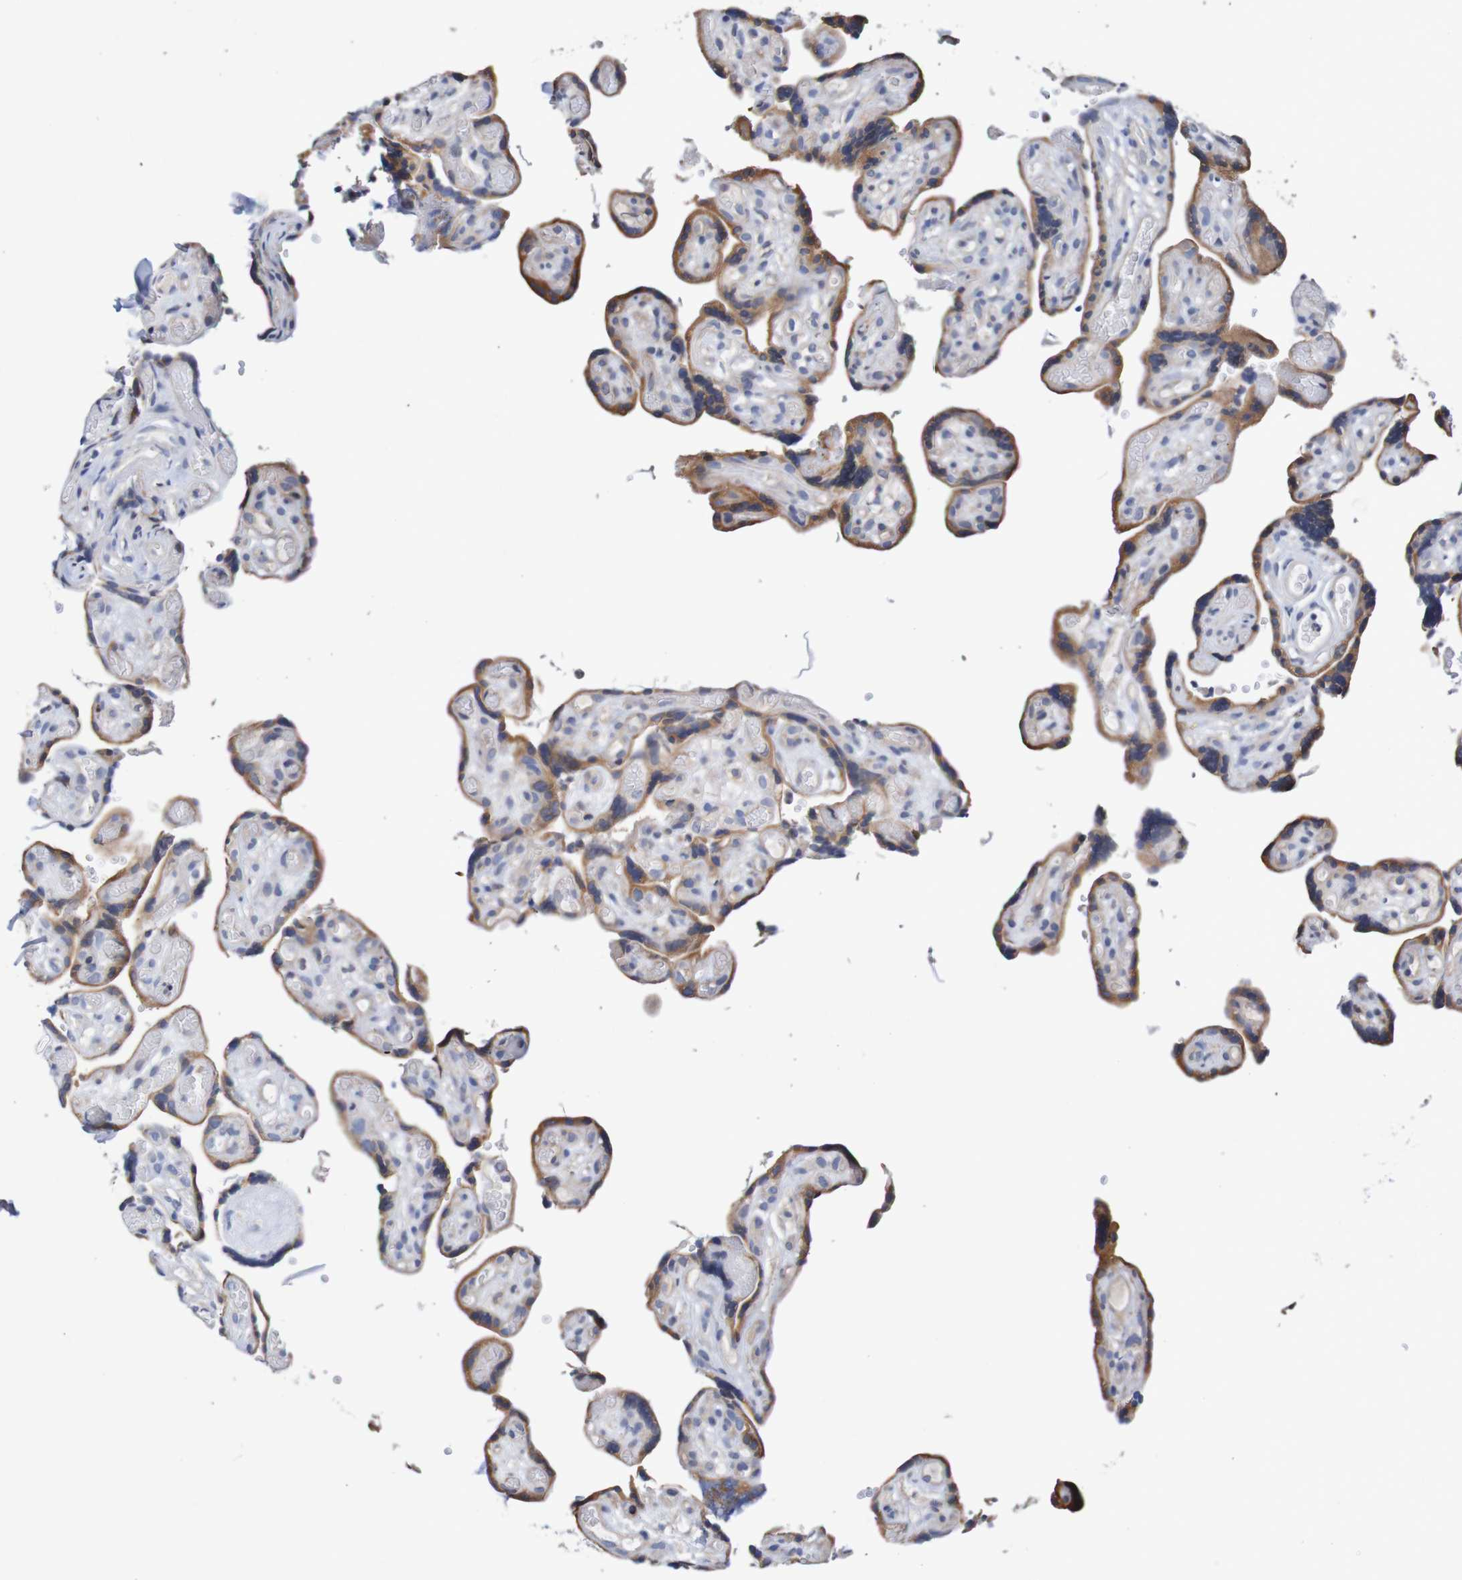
{"staining": {"intensity": "weak", "quantity": ">75%", "location": "cytoplasmic/membranous"}, "tissue": "placenta", "cell_type": "Decidual cells", "image_type": "normal", "snomed": [{"axis": "morphology", "description": "Normal tissue, NOS"}, {"axis": "topography", "description": "Placenta"}], "caption": "Immunohistochemical staining of normal human placenta demonstrates low levels of weak cytoplasmic/membranous expression in approximately >75% of decidual cells. Using DAB (brown) and hematoxylin (blue) stains, captured at high magnification using brightfield microscopy.", "gene": "FIBP", "patient": {"sex": "female", "age": 30}}